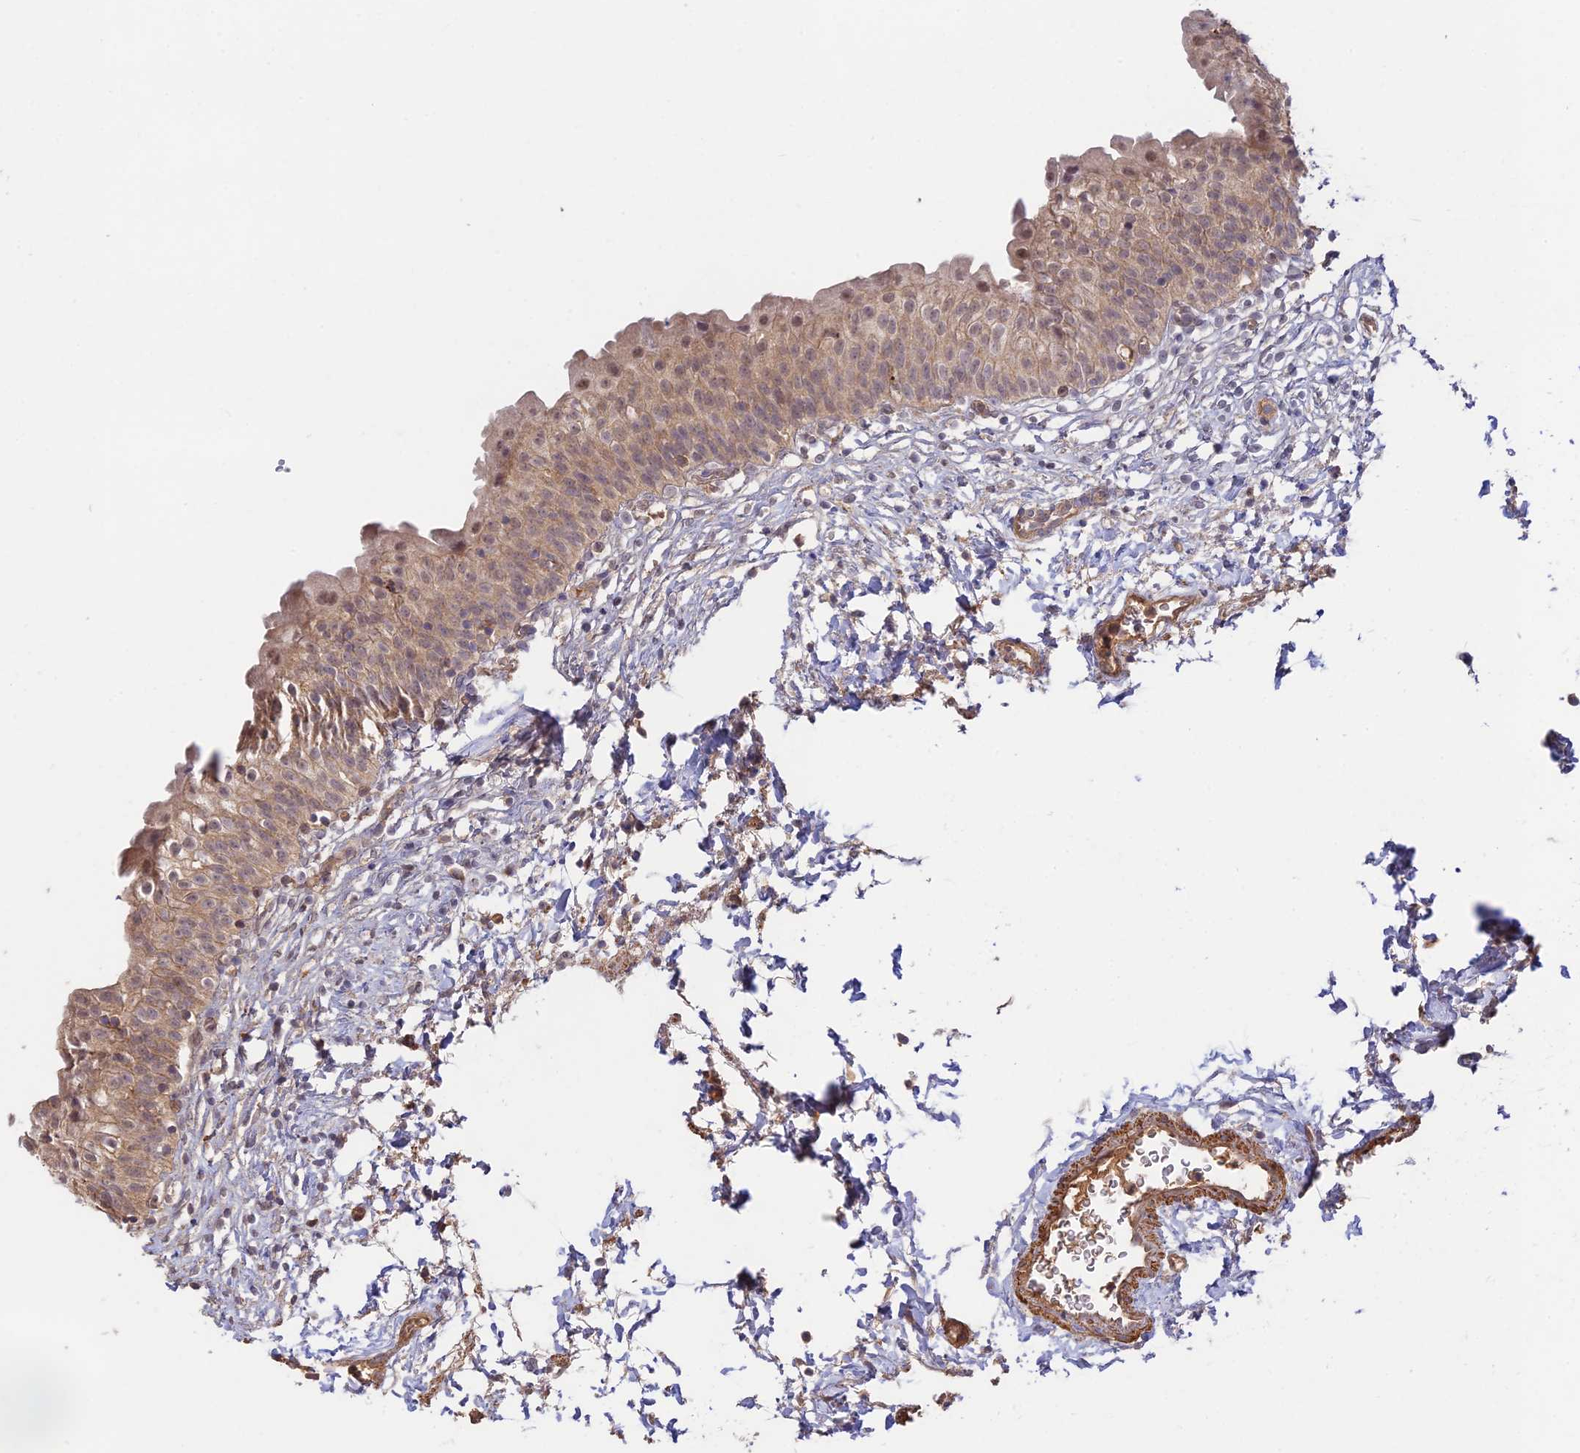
{"staining": {"intensity": "weak", "quantity": ">75%", "location": "cytoplasmic/membranous,nuclear"}, "tissue": "urinary bladder", "cell_type": "Urothelial cells", "image_type": "normal", "snomed": [{"axis": "morphology", "description": "Normal tissue, NOS"}, {"axis": "topography", "description": "Urinary bladder"}], "caption": "Normal urinary bladder was stained to show a protein in brown. There is low levels of weak cytoplasmic/membranous,nuclear staining in about >75% of urothelial cells. (DAB = brown stain, brightfield microscopy at high magnification).", "gene": "CLCF1", "patient": {"sex": "male", "age": 55}}